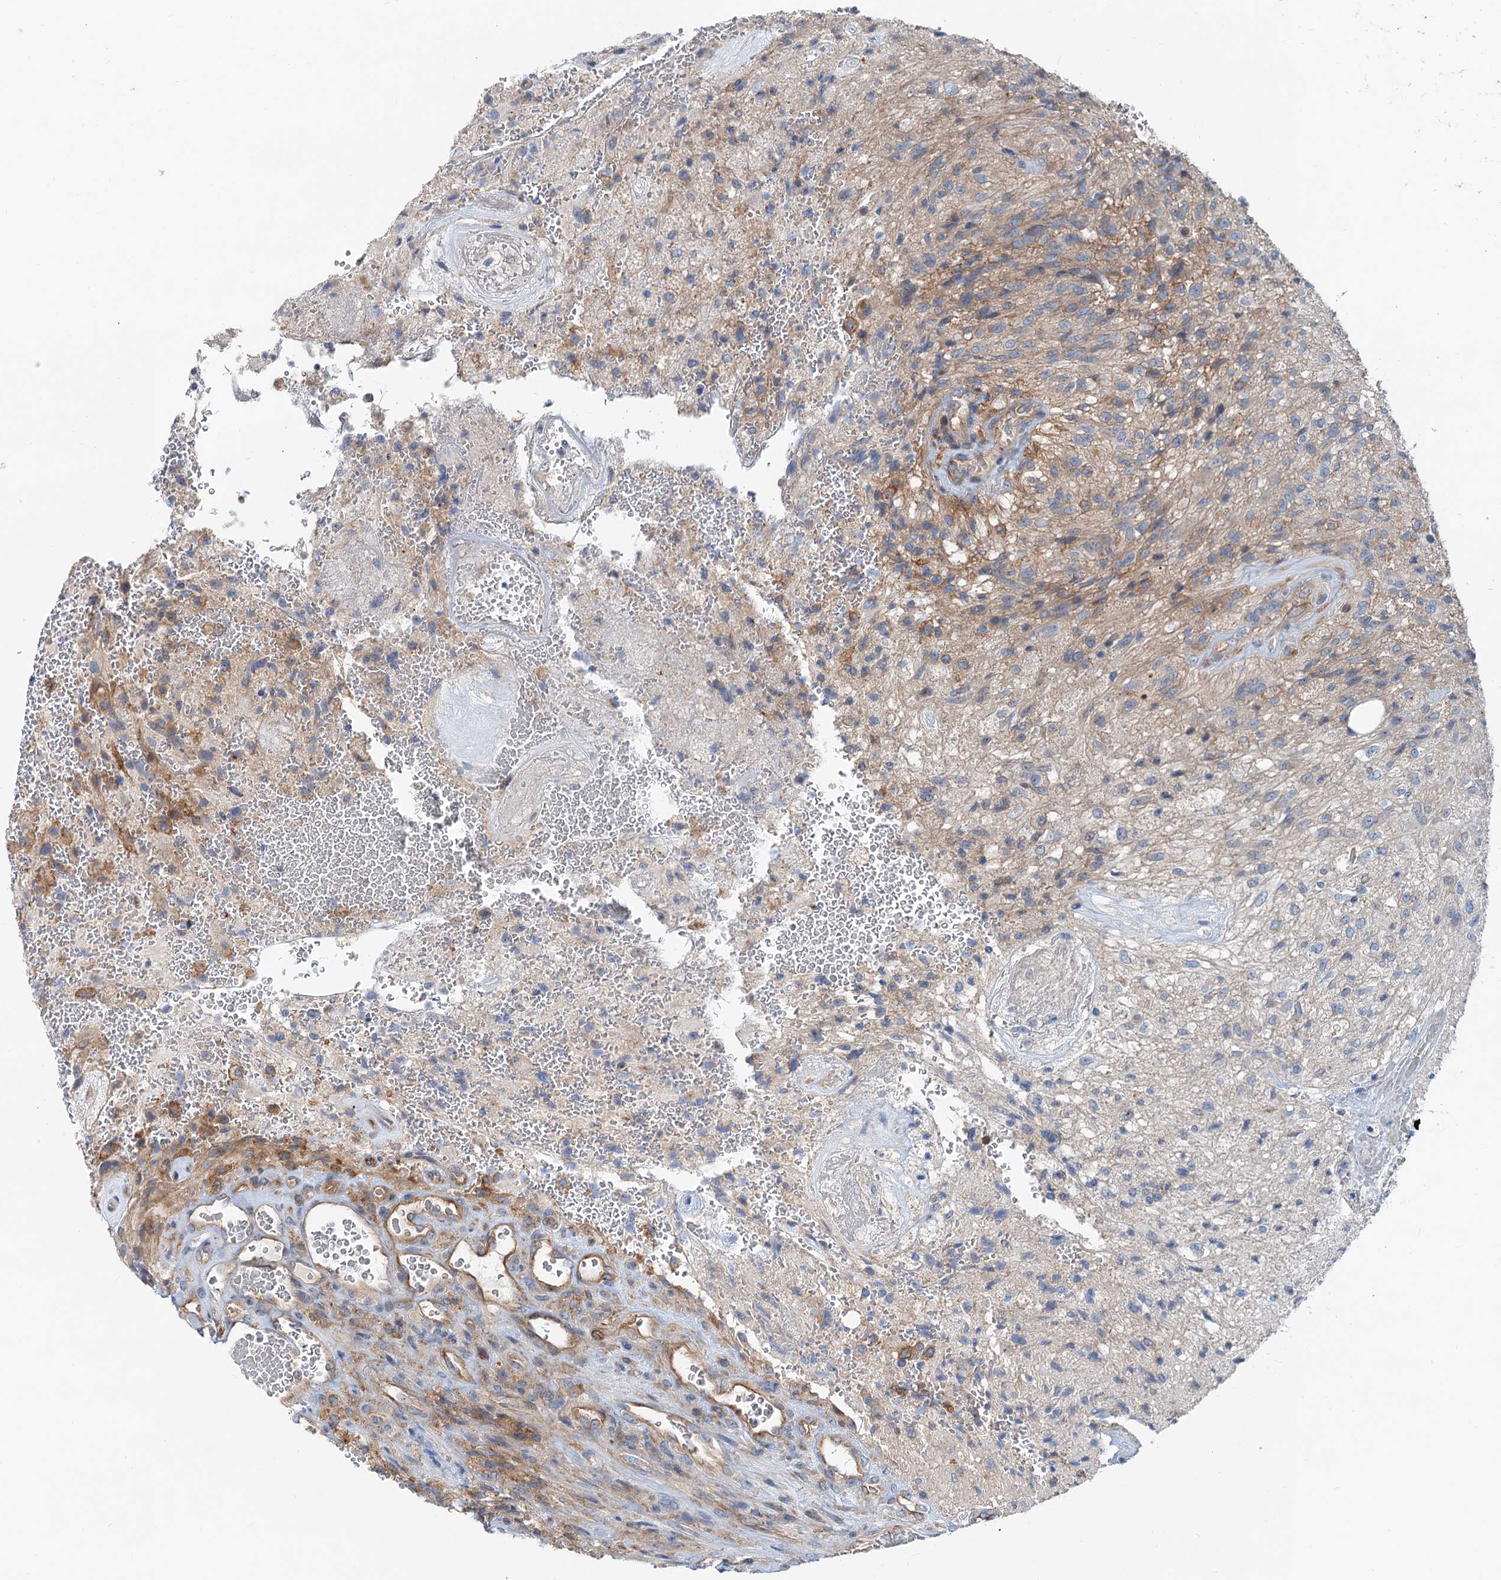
{"staining": {"intensity": "weak", "quantity": "25%-75%", "location": "cytoplasmic/membranous"}, "tissue": "glioma", "cell_type": "Tumor cells", "image_type": "cancer", "snomed": [{"axis": "morphology", "description": "Glioma, malignant, High grade"}, {"axis": "topography", "description": "Brain"}], "caption": "DAB (3,3'-diaminobenzidine) immunohistochemical staining of glioma shows weak cytoplasmic/membranous protein positivity in approximately 25%-75% of tumor cells.", "gene": "ANKRD26", "patient": {"sex": "male", "age": 56}}